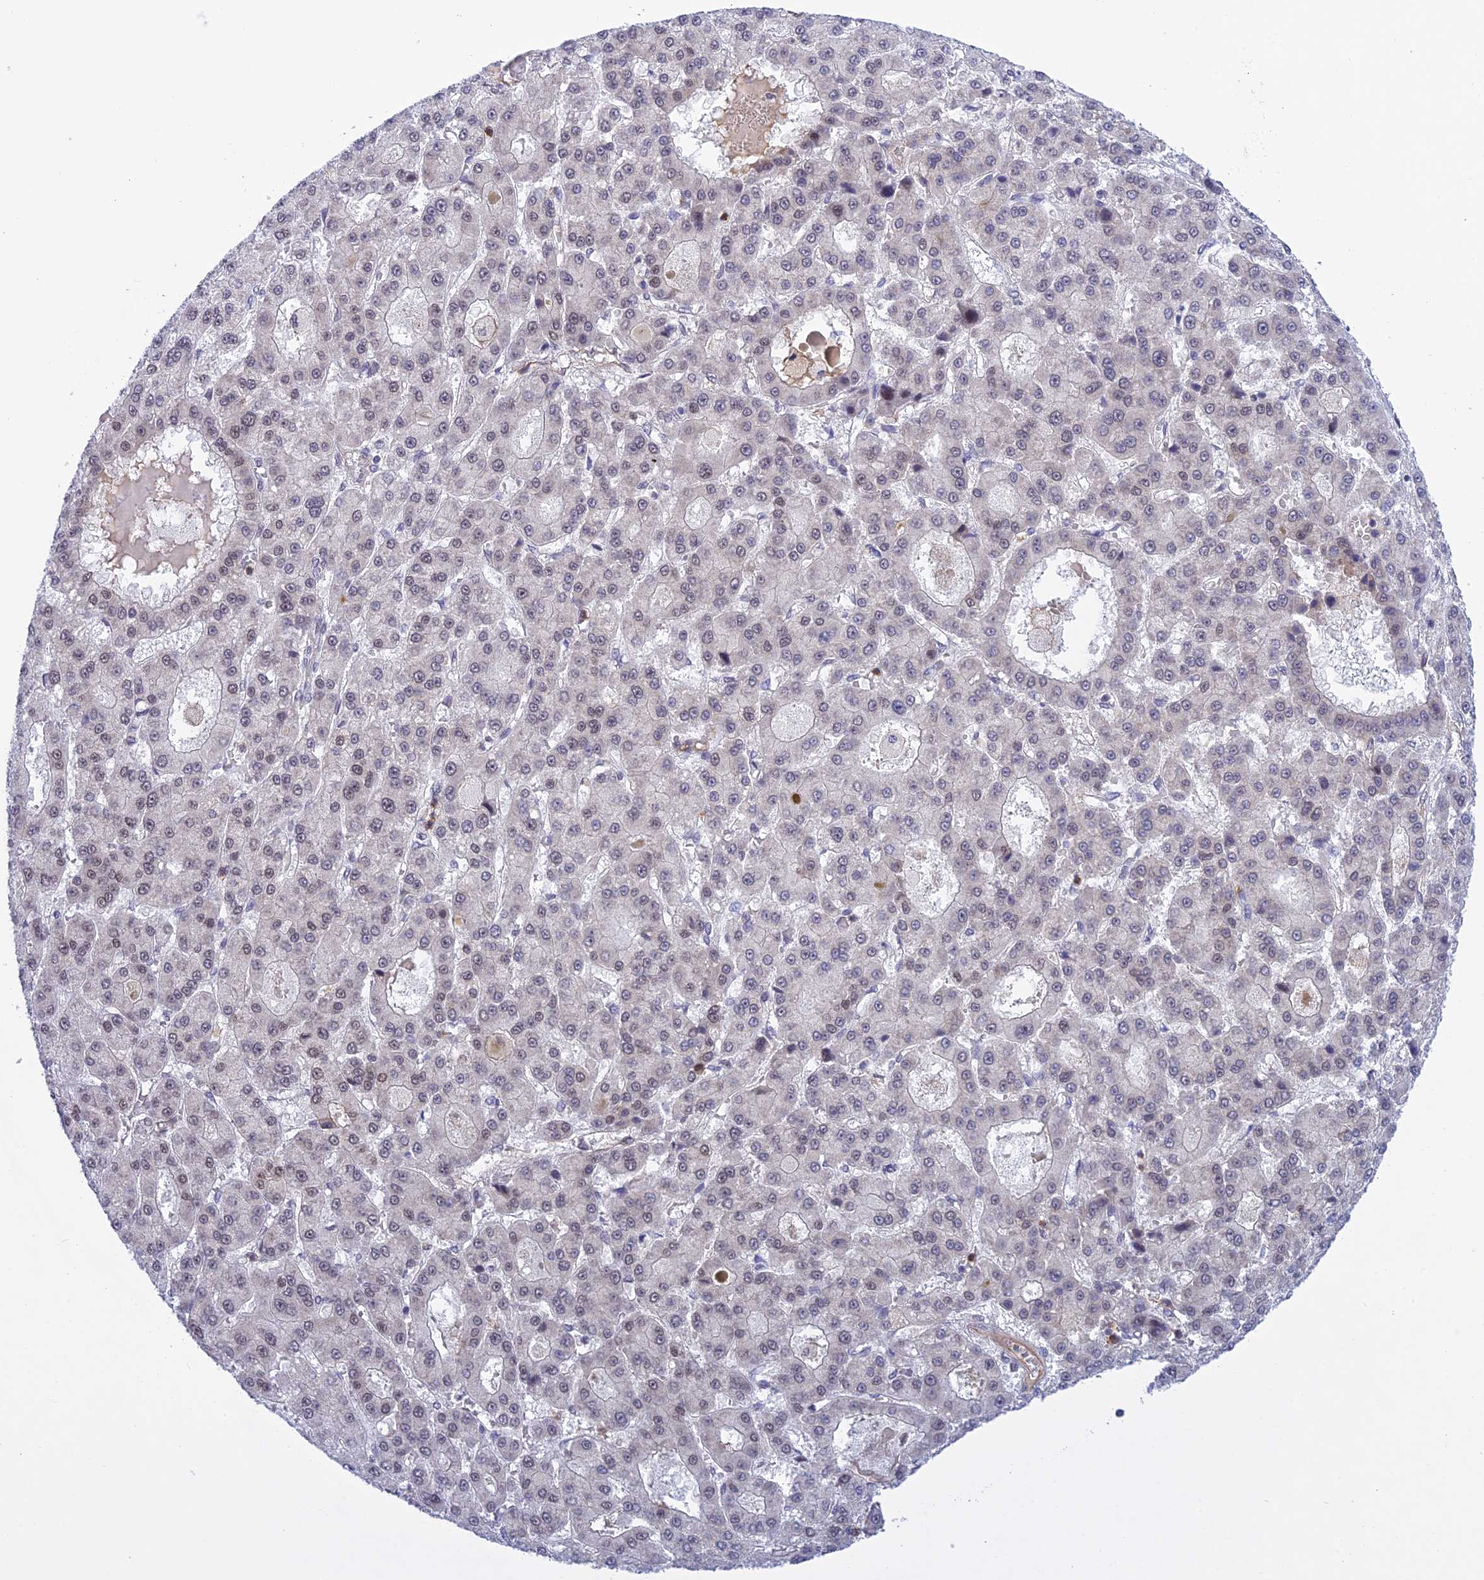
{"staining": {"intensity": "negative", "quantity": "none", "location": "none"}, "tissue": "liver cancer", "cell_type": "Tumor cells", "image_type": "cancer", "snomed": [{"axis": "morphology", "description": "Carcinoma, Hepatocellular, NOS"}, {"axis": "topography", "description": "Liver"}], "caption": "This is an immunohistochemistry histopathology image of liver cancer (hepatocellular carcinoma). There is no expression in tumor cells.", "gene": "TCEA1", "patient": {"sex": "male", "age": 70}}